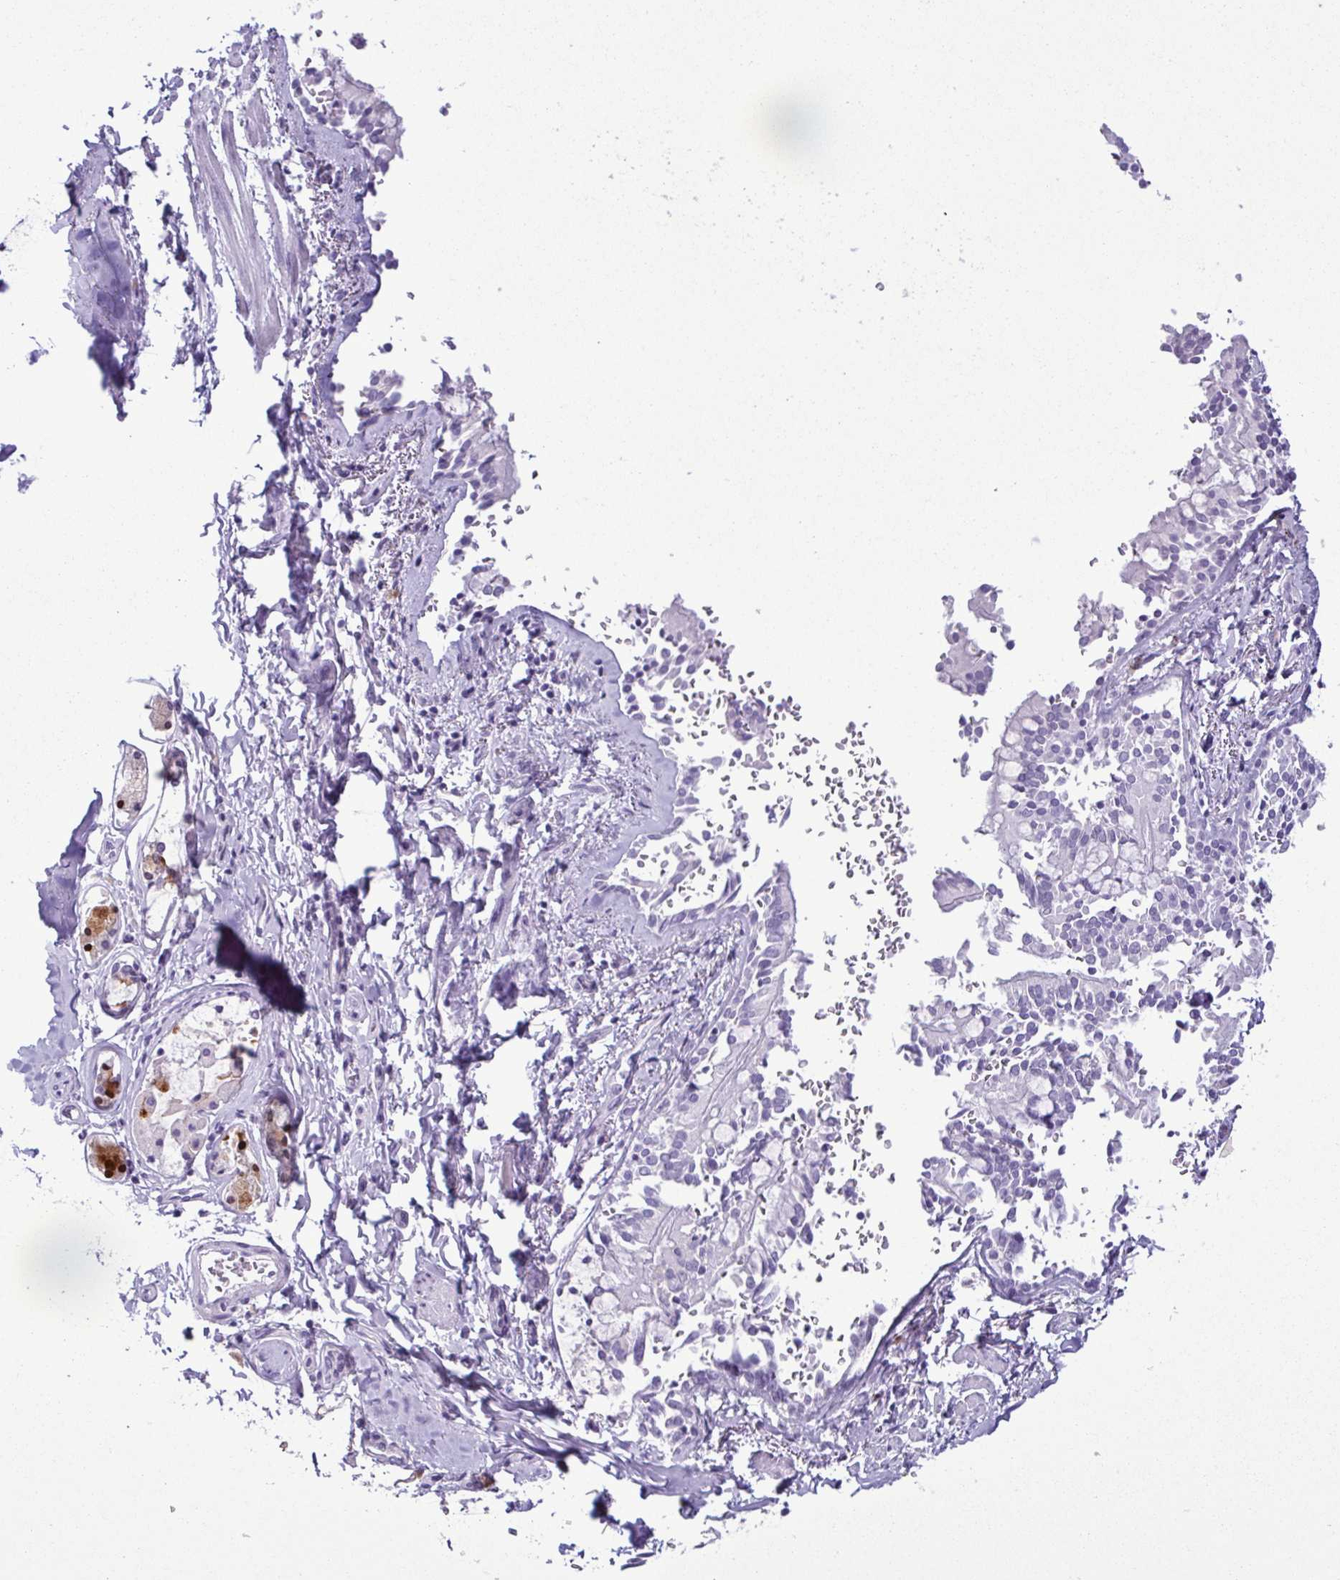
{"staining": {"intensity": "negative", "quantity": "none", "location": "none"}, "tissue": "soft tissue", "cell_type": "Chondrocytes", "image_type": "normal", "snomed": [{"axis": "morphology", "description": "Normal tissue, NOS"}, {"axis": "topography", "description": "Cartilage tissue"}, {"axis": "topography", "description": "Bronchus"}, {"axis": "topography", "description": "Peripheral nerve tissue"}], "caption": "An IHC micrograph of normal soft tissue is shown. There is no staining in chondrocytes of soft tissue. (IHC, brightfield microscopy, high magnification).", "gene": "LTF", "patient": {"sex": "male", "age": 67}}